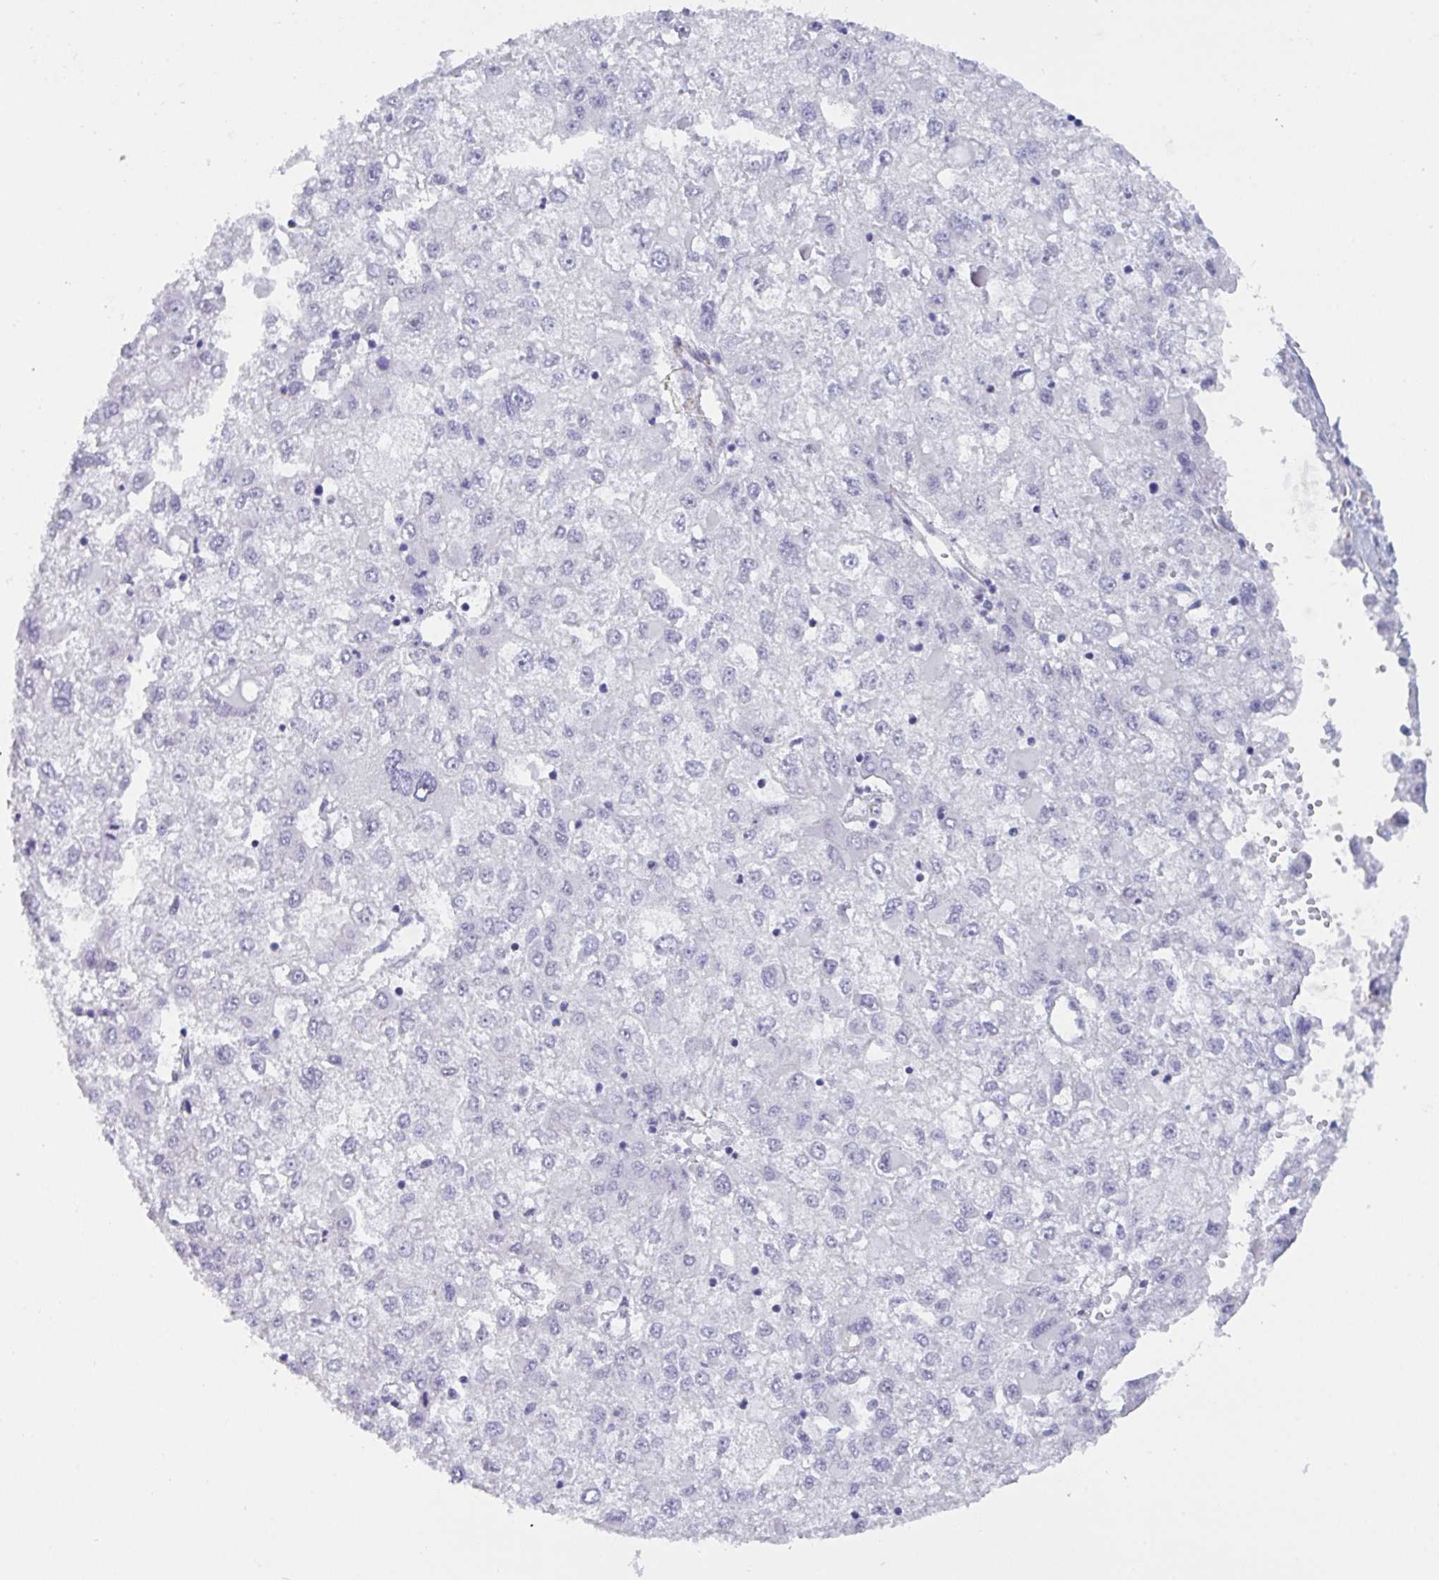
{"staining": {"intensity": "negative", "quantity": "none", "location": "none"}, "tissue": "liver cancer", "cell_type": "Tumor cells", "image_type": "cancer", "snomed": [{"axis": "morphology", "description": "Carcinoma, Hepatocellular, NOS"}, {"axis": "topography", "description": "Liver"}], "caption": "Immunohistochemistry (IHC) photomicrograph of neoplastic tissue: human liver cancer (hepatocellular carcinoma) stained with DAB (3,3'-diaminobenzidine) displays no significant protein positivity in tumor cells.", "gene": "OR5P3", "patient": {"sex": "male", "age": 40}}